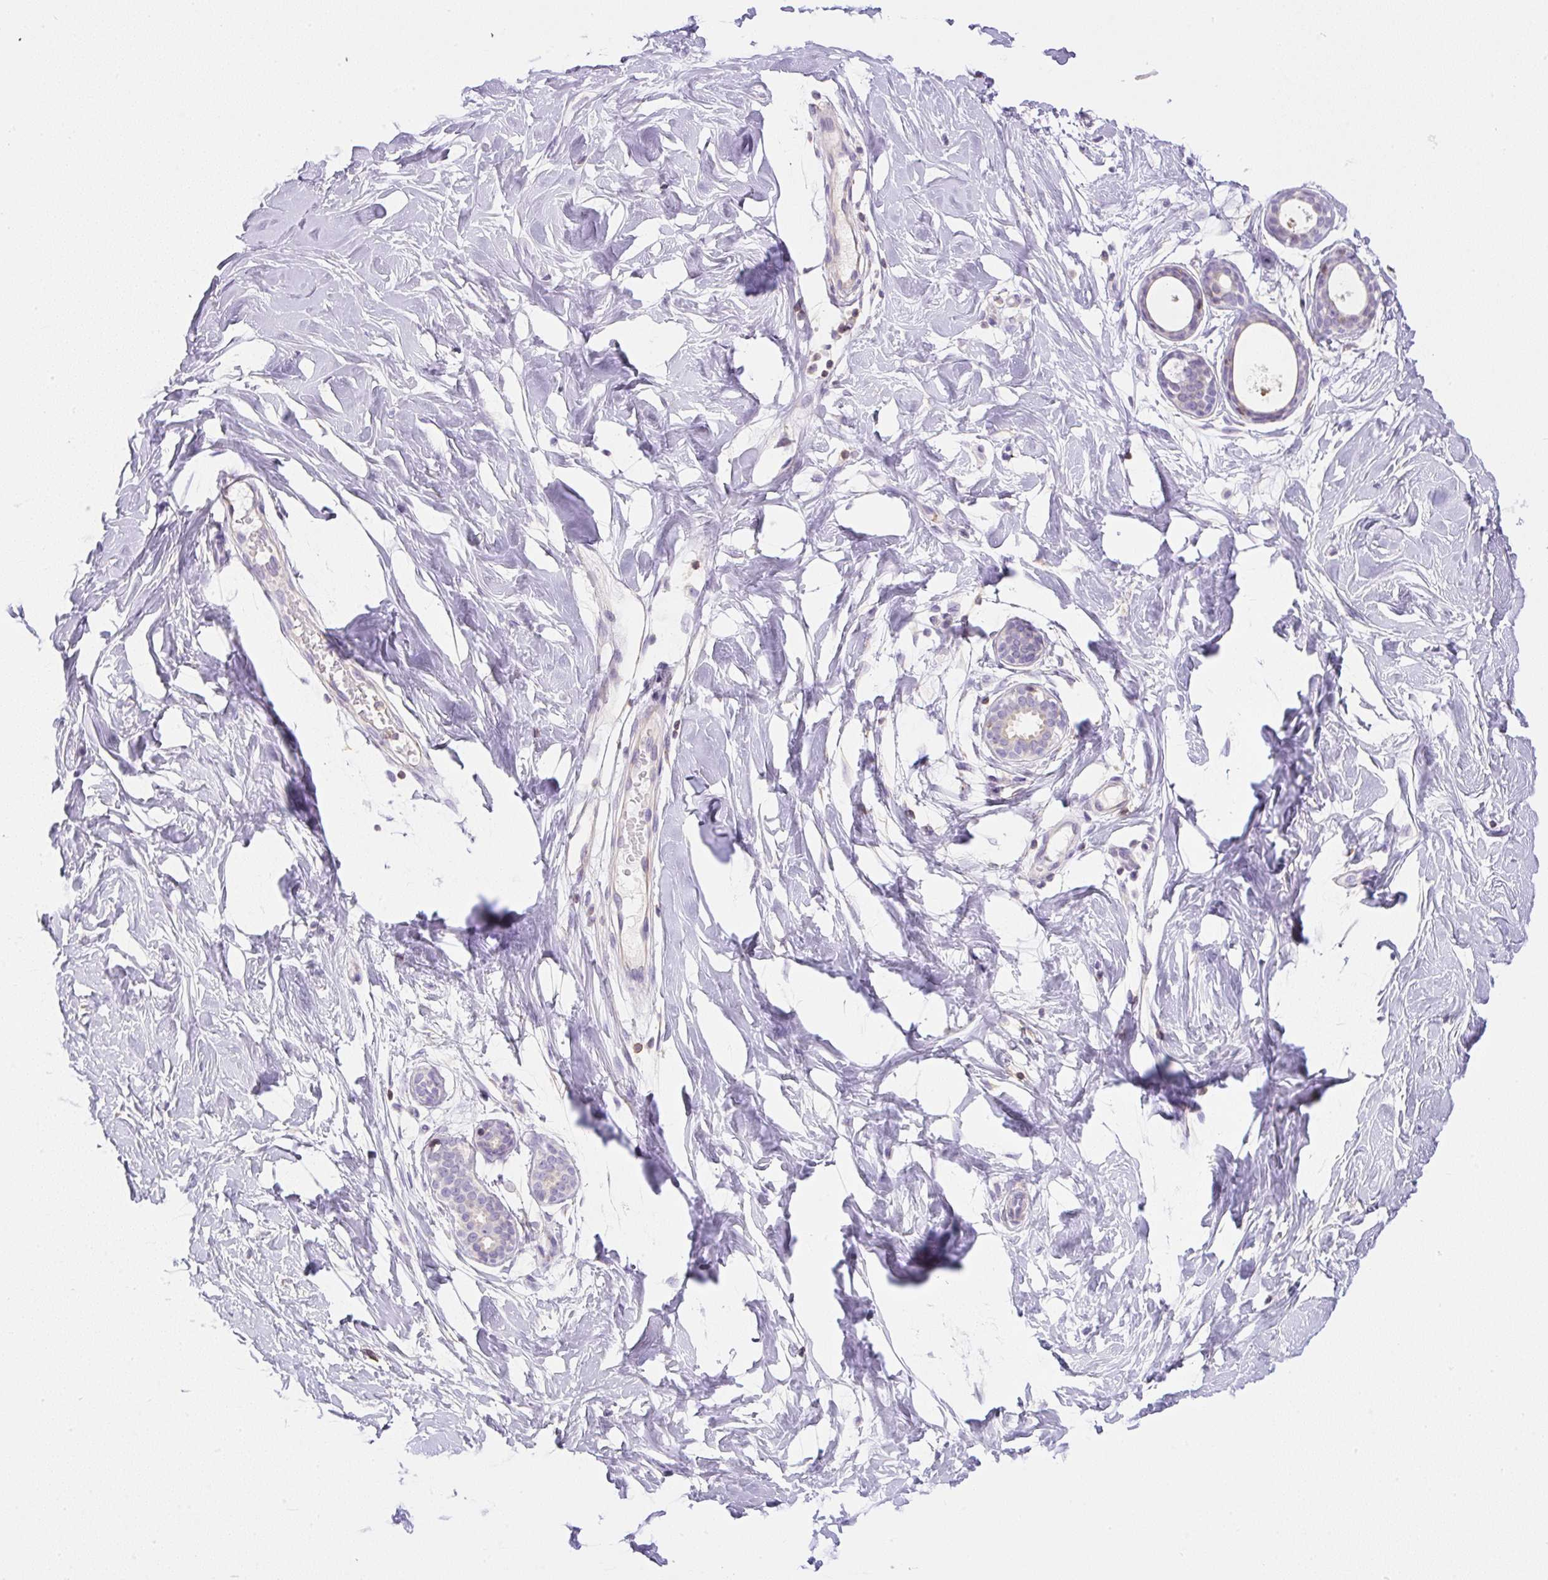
{"staining": {"intensity": "negative", "quantity": "none", "location": "none"}, "tissue": "breast", "cell_type": "Adipocytes", "image_type": "normal", "snomed": [{"axis": "morphology", "description": "Normal tissue, NOS"}, {"axis": "topography", "description": "Breast"}], "caption": "A high-resolution histopathology image shows immunohistochemistry (IHC) staining of benign breast, which demonstrates no significant expression in adipocytes.", "gene": "PIP5KL1", "patient": {"sex": "female", "age": 27}}